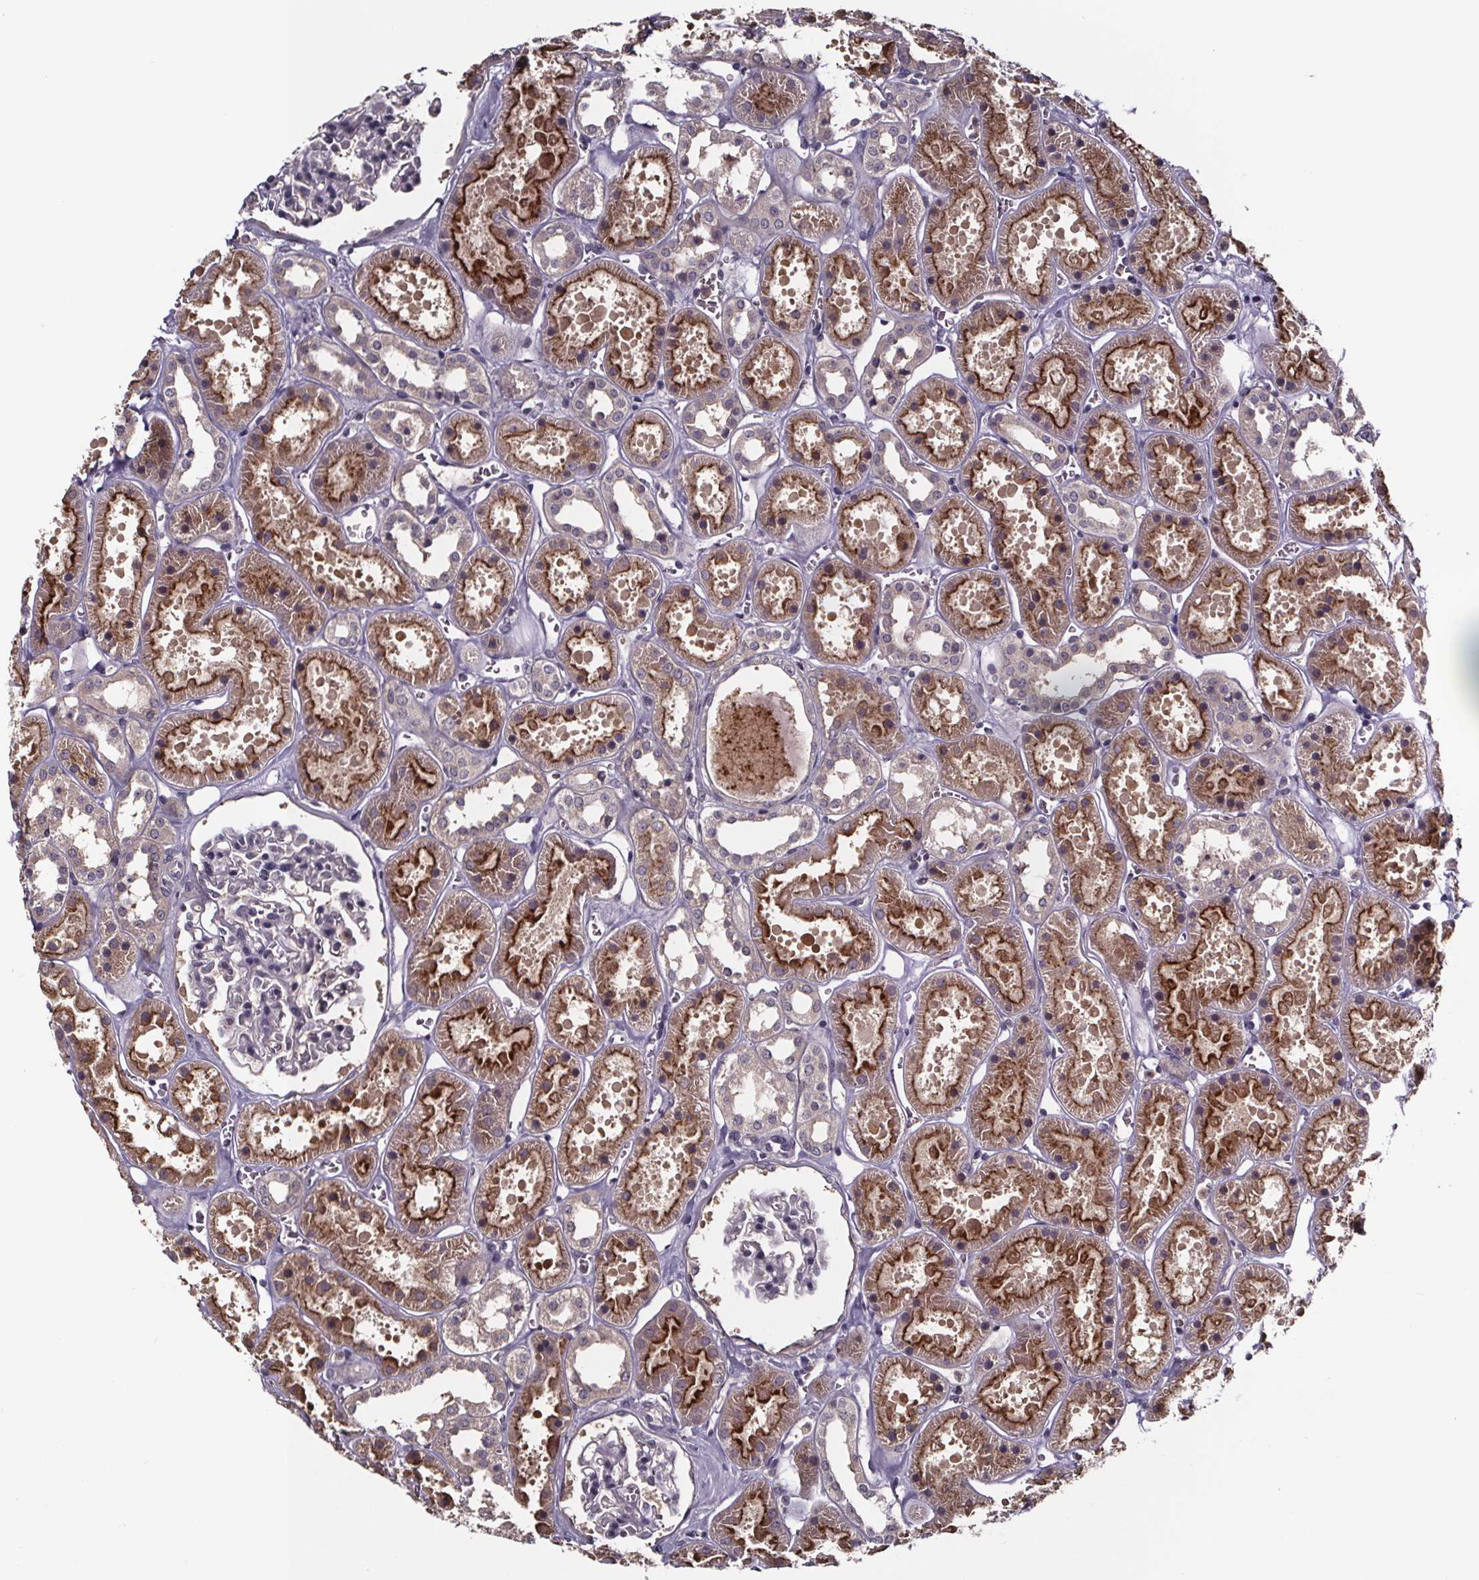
{"staining": {"intensity": "negative", "quantity": "none", "location": "none"}, "tissue": "kidney", "cell_type": "Cells in glomeruli", "image_type": "normal", "snomed": [{"axis": "morphology", "description": "Normal tissue, NOS"}, {"axis": "topography", "description": "Kidney"}], "caption": "This is an immunohistochemistry (IHC) histopathology image of unremarkable human kidney. There is no expression in cells in glomeruli.", "gene": "SMIM1", "patient": {"sex": "female", "age": 41}}